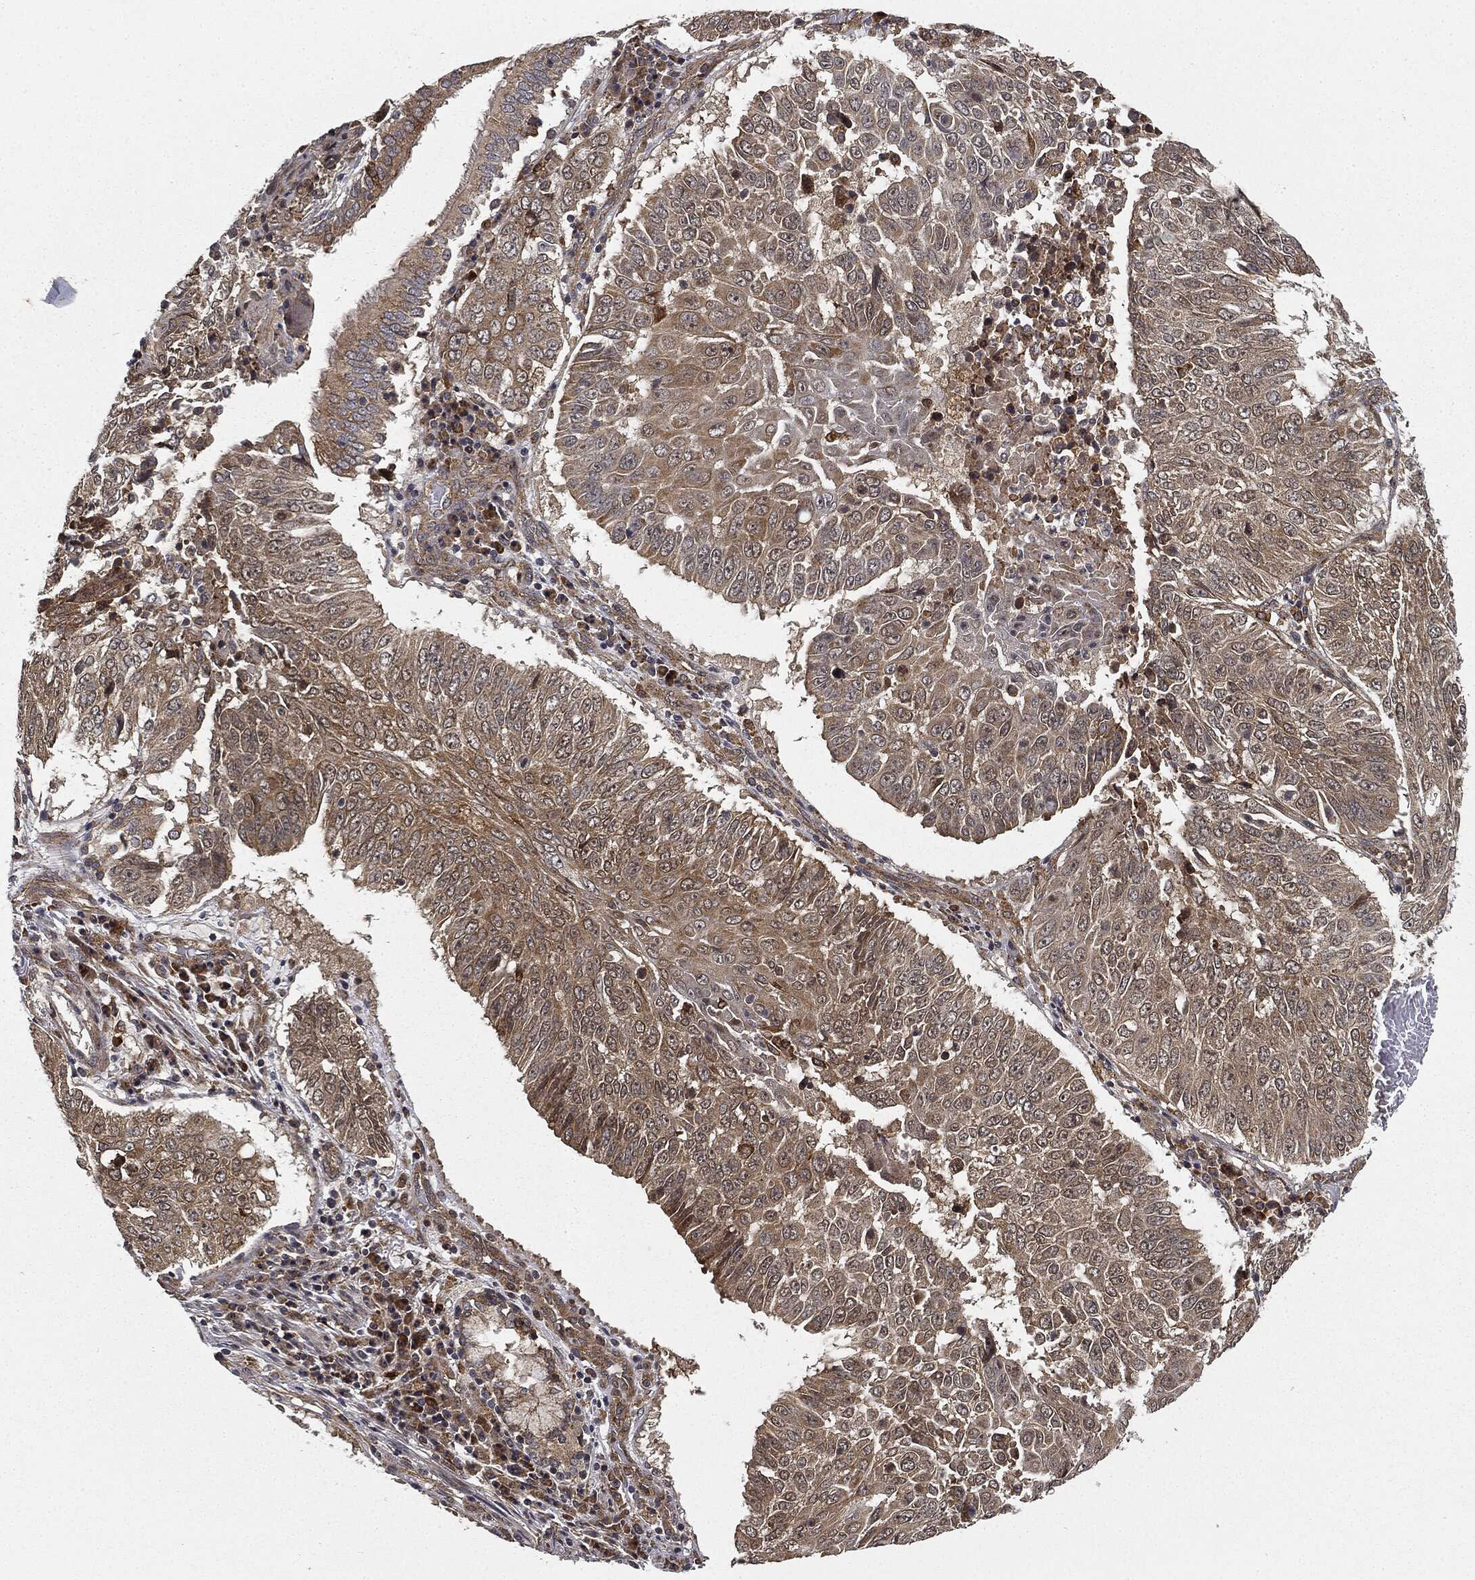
{"staining": {"intensity": "weak", "quantity": "25%-75%", "location": "cytoplasmic/membranous"}, "tissue": "lung cancer", "cell_type": "Tumor cells", "image_type": "cancer", "snomed": [{"axis": "morphology", "description": "Squamous cell carcinoma, NOS"}, {"axis": "topography", "description": "Lung"}], "caption": "The immunohistochemical stain highlights weak cytoplasmic/membranous positivity in tumor cells of lung squamous cell carcinoma tissue.", "gene": "MIER2", "patient": {"sex": "male", "age": 64}}